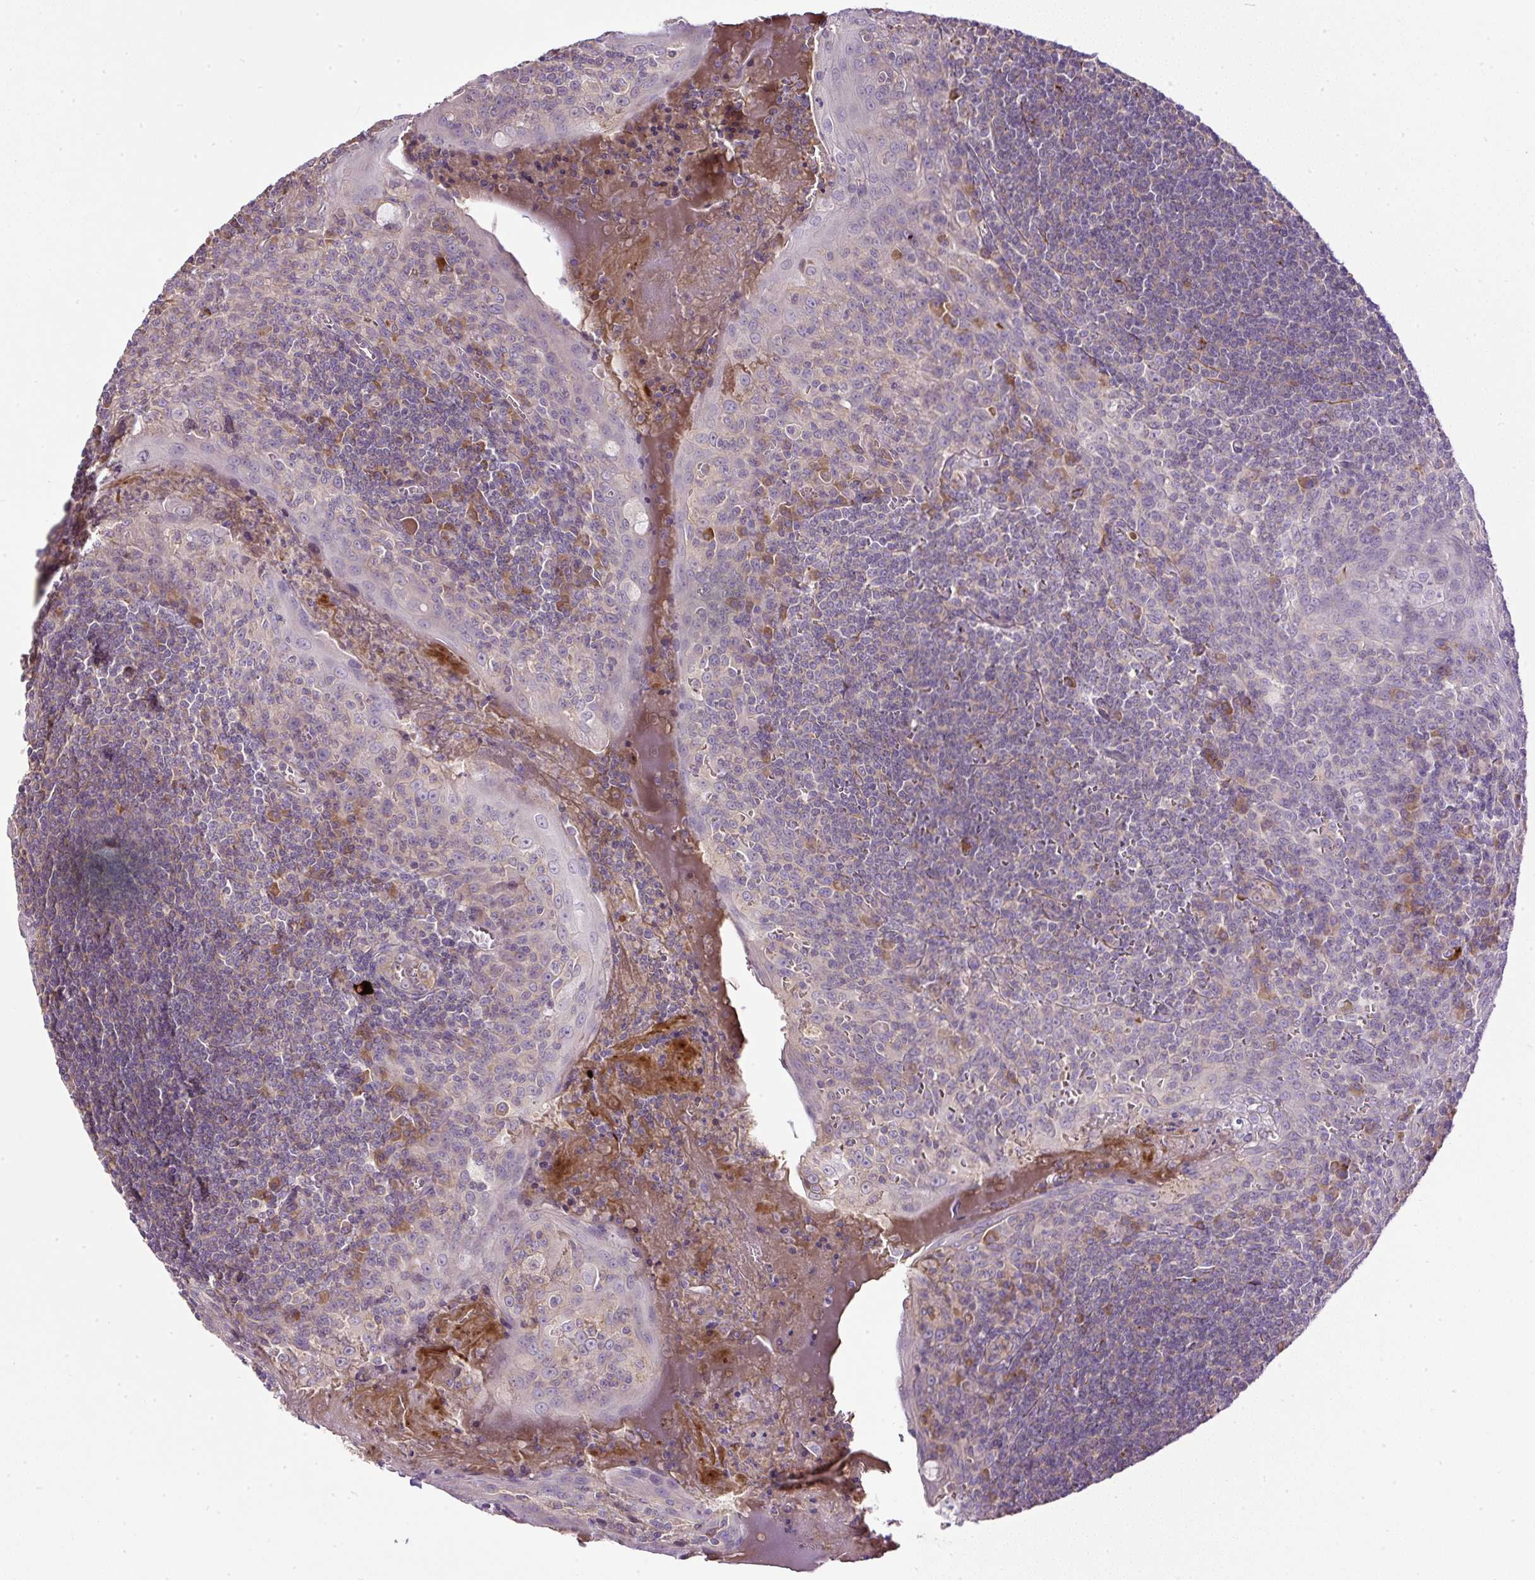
{"staining": {"intensity": "moderate", "quantity": "<25%", "location": "cytoplasmic/membranous"}, "tissue": "tonsil", "cell_type": "Germinal center cells", "image_type": "normal", "snomed": [{"axis": "morphology", "description": "Normal tissue, NOS"}, {"axis": "topography", "description": "Tonsil"}], "caption": "DAB immunohistochemical staining of unremarkable human tonsil demonstrates moderate cytoplasmic/membranous protein staining in about <25% of germinal center cells.", "gene": "CXCL13", "patient": {"sex": "male", "age": 27}}